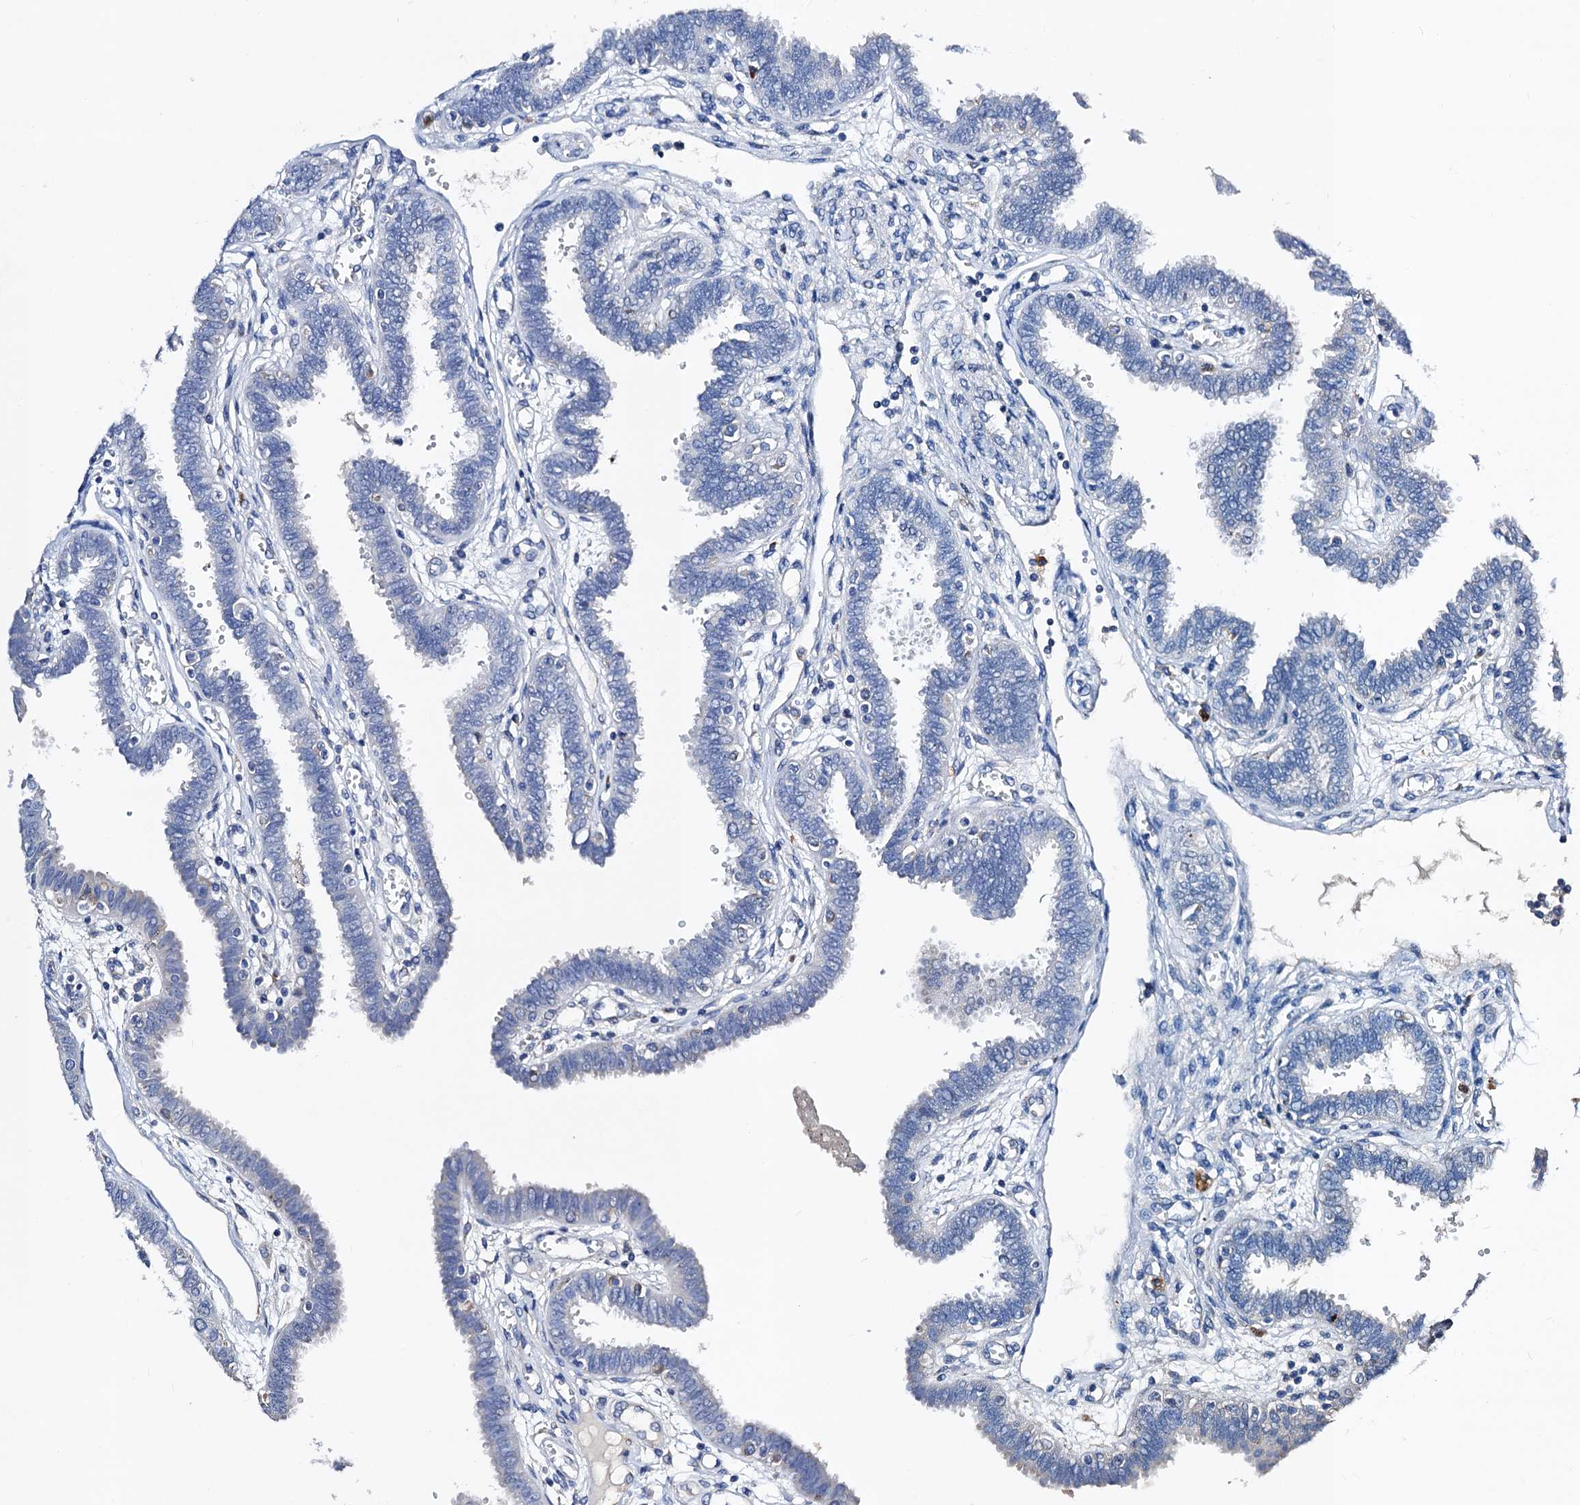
{"staining": {"intensity": "negative", "quantity": "none", "location": "none"}, "tissue": "fallopian tube", "cell_type": "Glandular cells", "image_type": "normal", "snomed": [{"axis": "morphology", "description": "Normal tissue, NOS"}, {"axis": "topography", "description": "Fallopian tube"}], "caption": "Immunohistochemical staining of unremarkable human fallopian tube reveals no significant positivity in glandular cells.", "gene": "FREM3", "patient": {"sex": "female", "age": 32}}